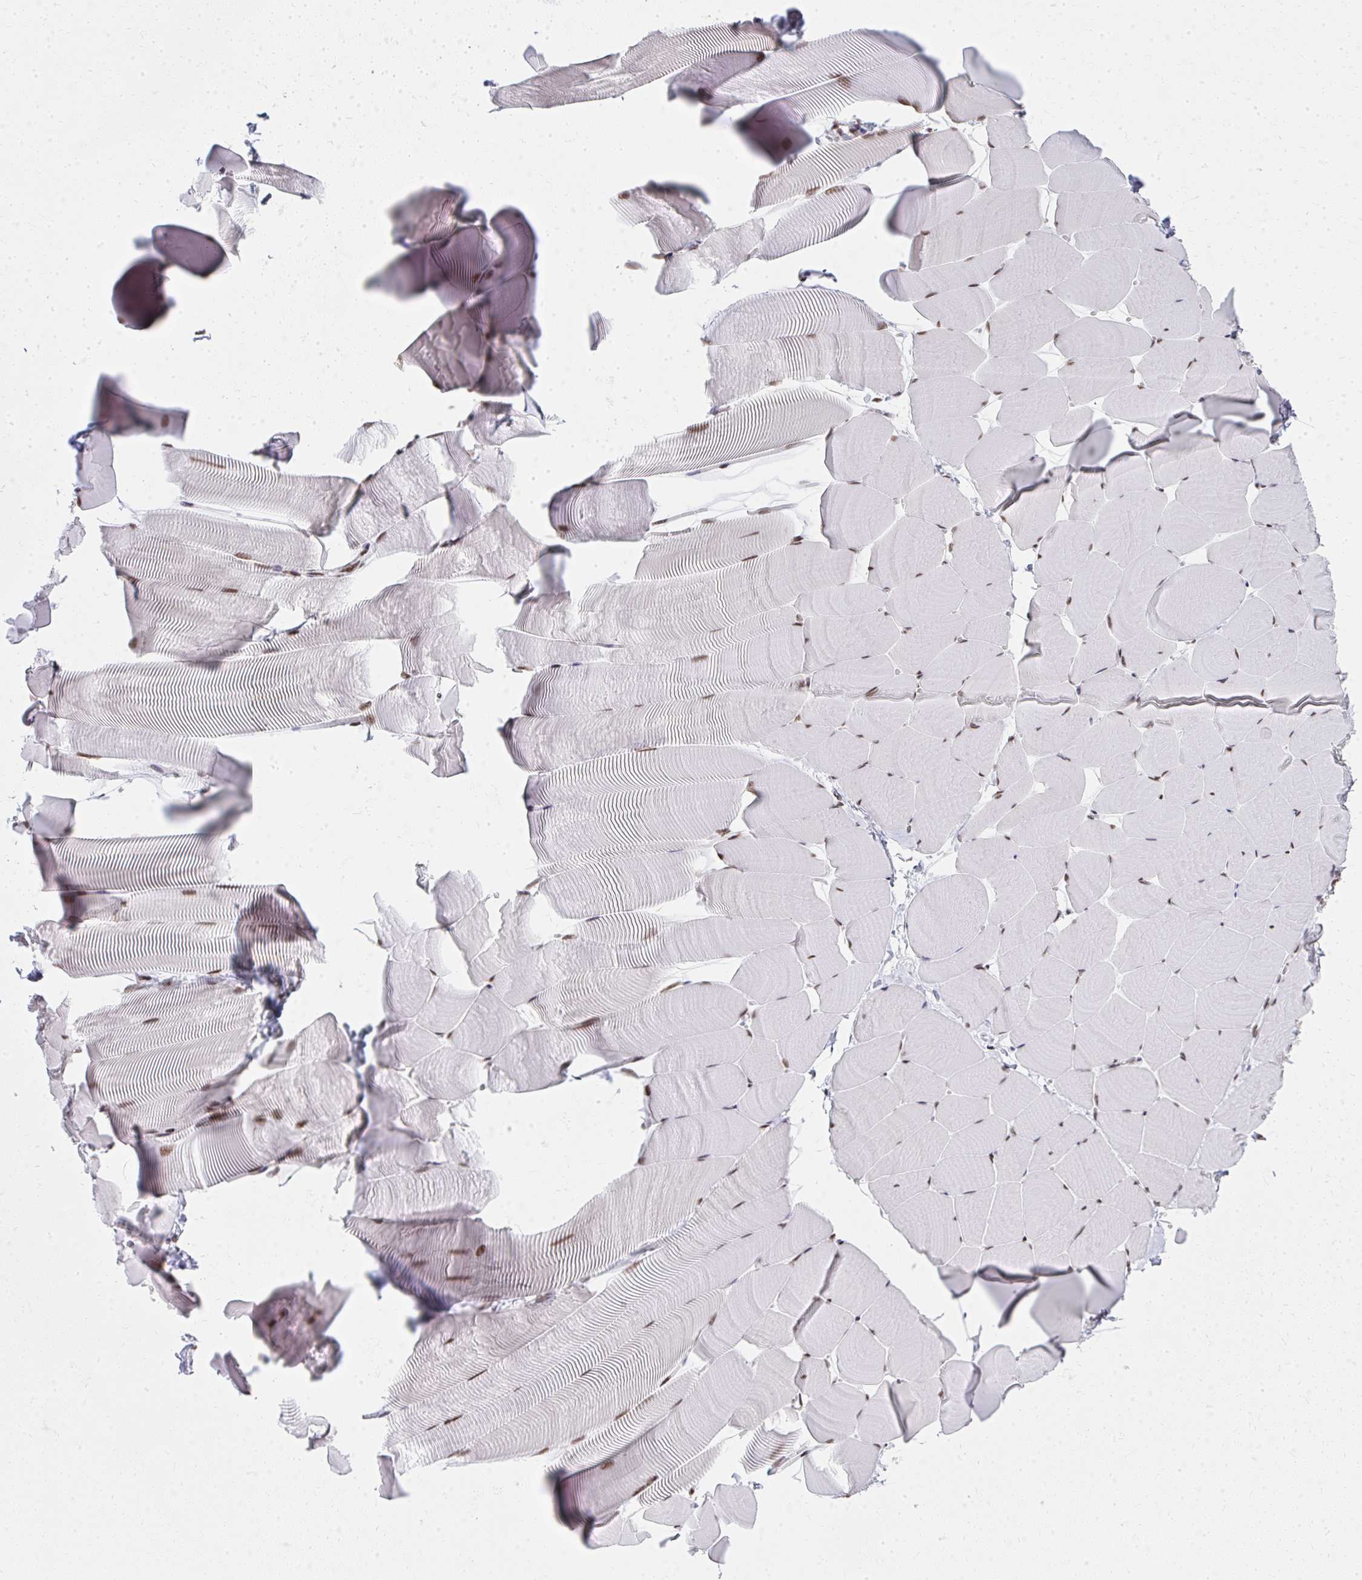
{"staining": {"intensity": "moderate", "quantity": "<25%", "location": "nuclear"}, "tissue": "skeletal muscle", "cell_type": "Myocytes", "image_type": "normal", "snomed": [{"axis": "morphology", "description": "Normal tissue, NOS"}, {"axis": "topography", "description": "Skeletal muscle"}], "caption": "Protein expression analysis of unremarkable skeletal muscle exhibits moderate nuclear staining in about <25% of myocytes.", "gene": "CREBBP", "patient": {"sex": "male", "age": 25}}